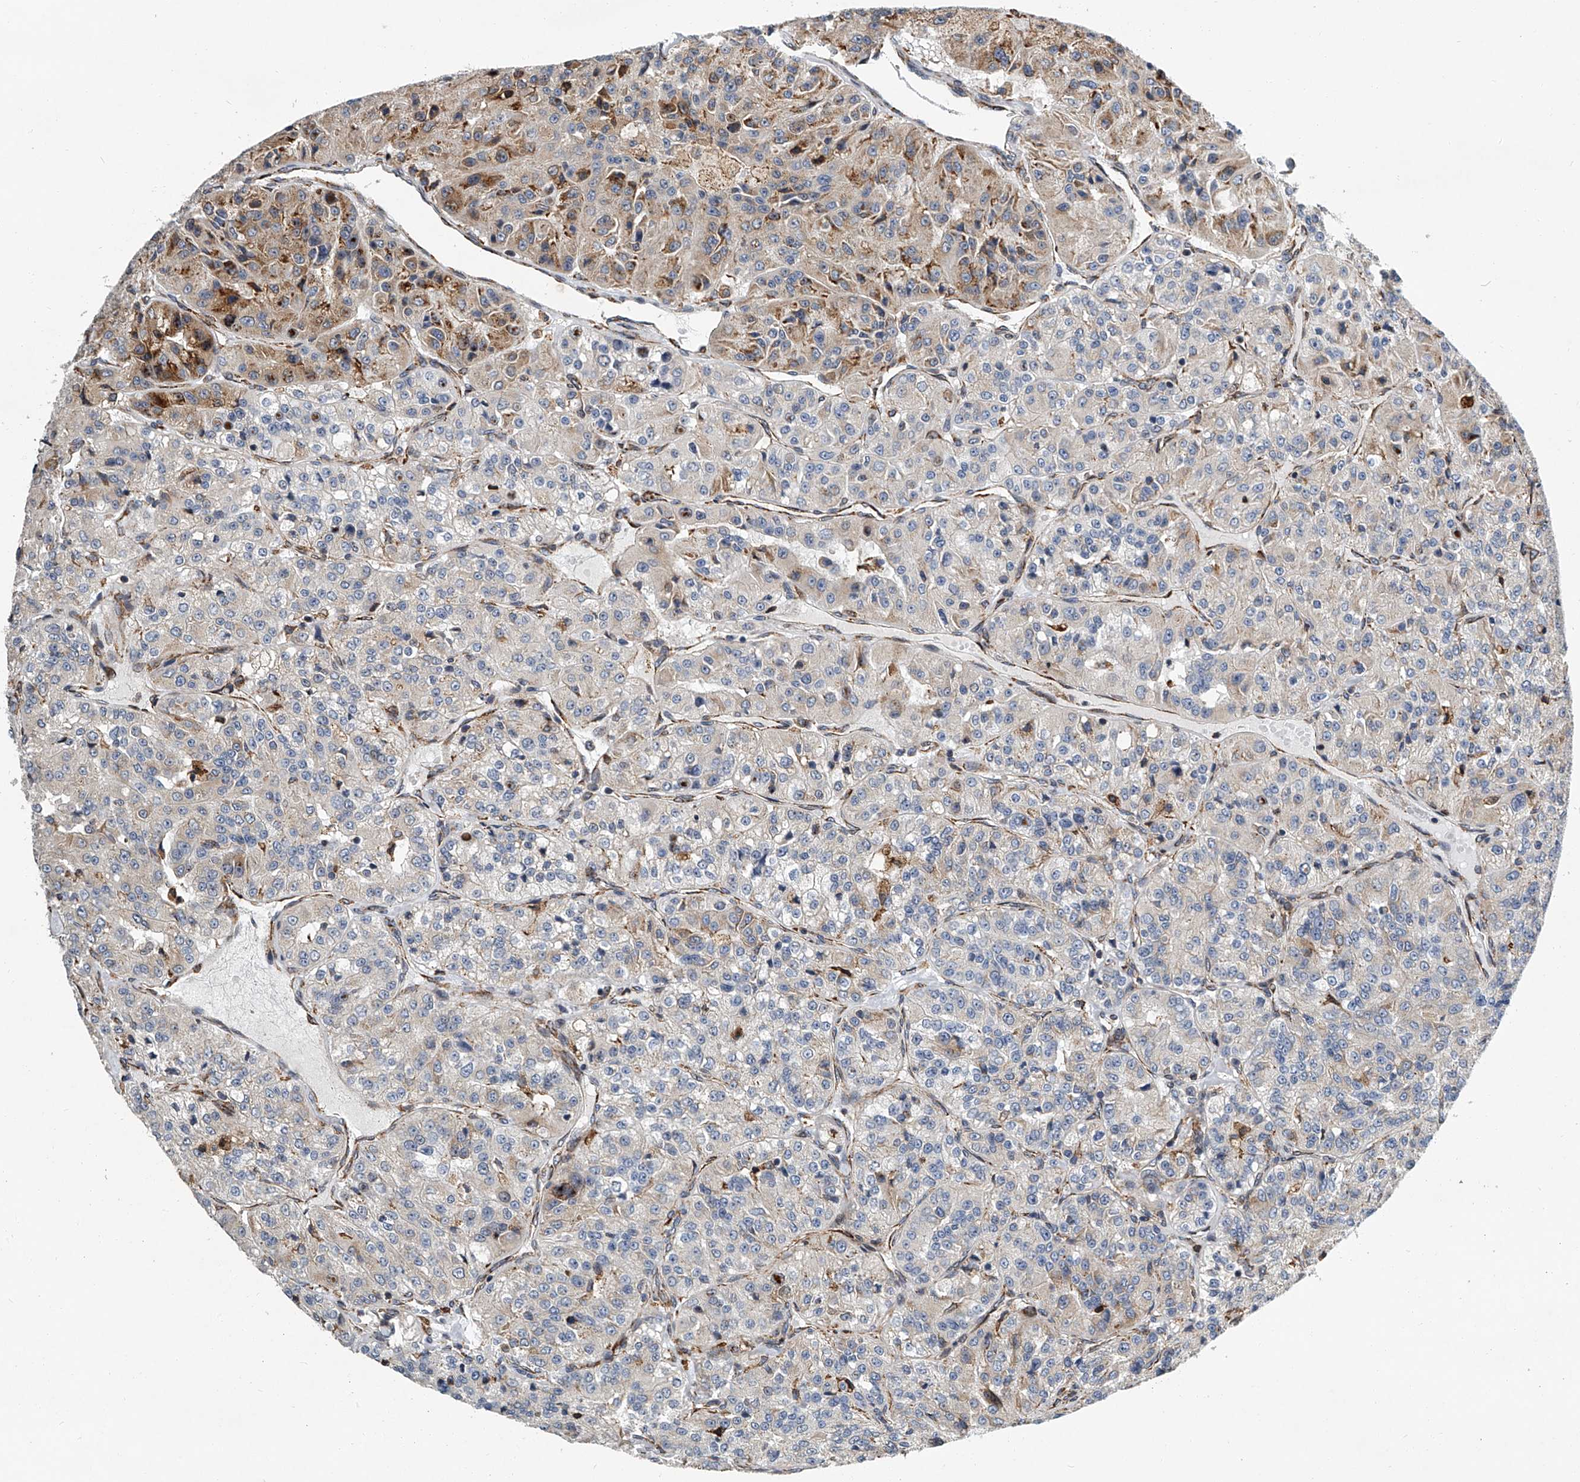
{"staining": {"intensity": "moderate", "quantity": "<25%", "location": "cytoplasmic/membranous"}, "tissue": "renal cancer", "cell_type": "Tumor cells", "image_type": "cancer", "snomed": [{"axis": "morphology", "description": "Adenocarcinoma, NOS"}, {"axis": "topography", "description": "Kidney"}], "caption": "This micrograph shows immunohistochemistry staining of human adenocarcinoma (renal), with low moderate cytoplasmic/membranous positivity in about <25% of tumor cells.", "gene": "TMEM63C", "patient": {"sex": "female", "age": 63}}